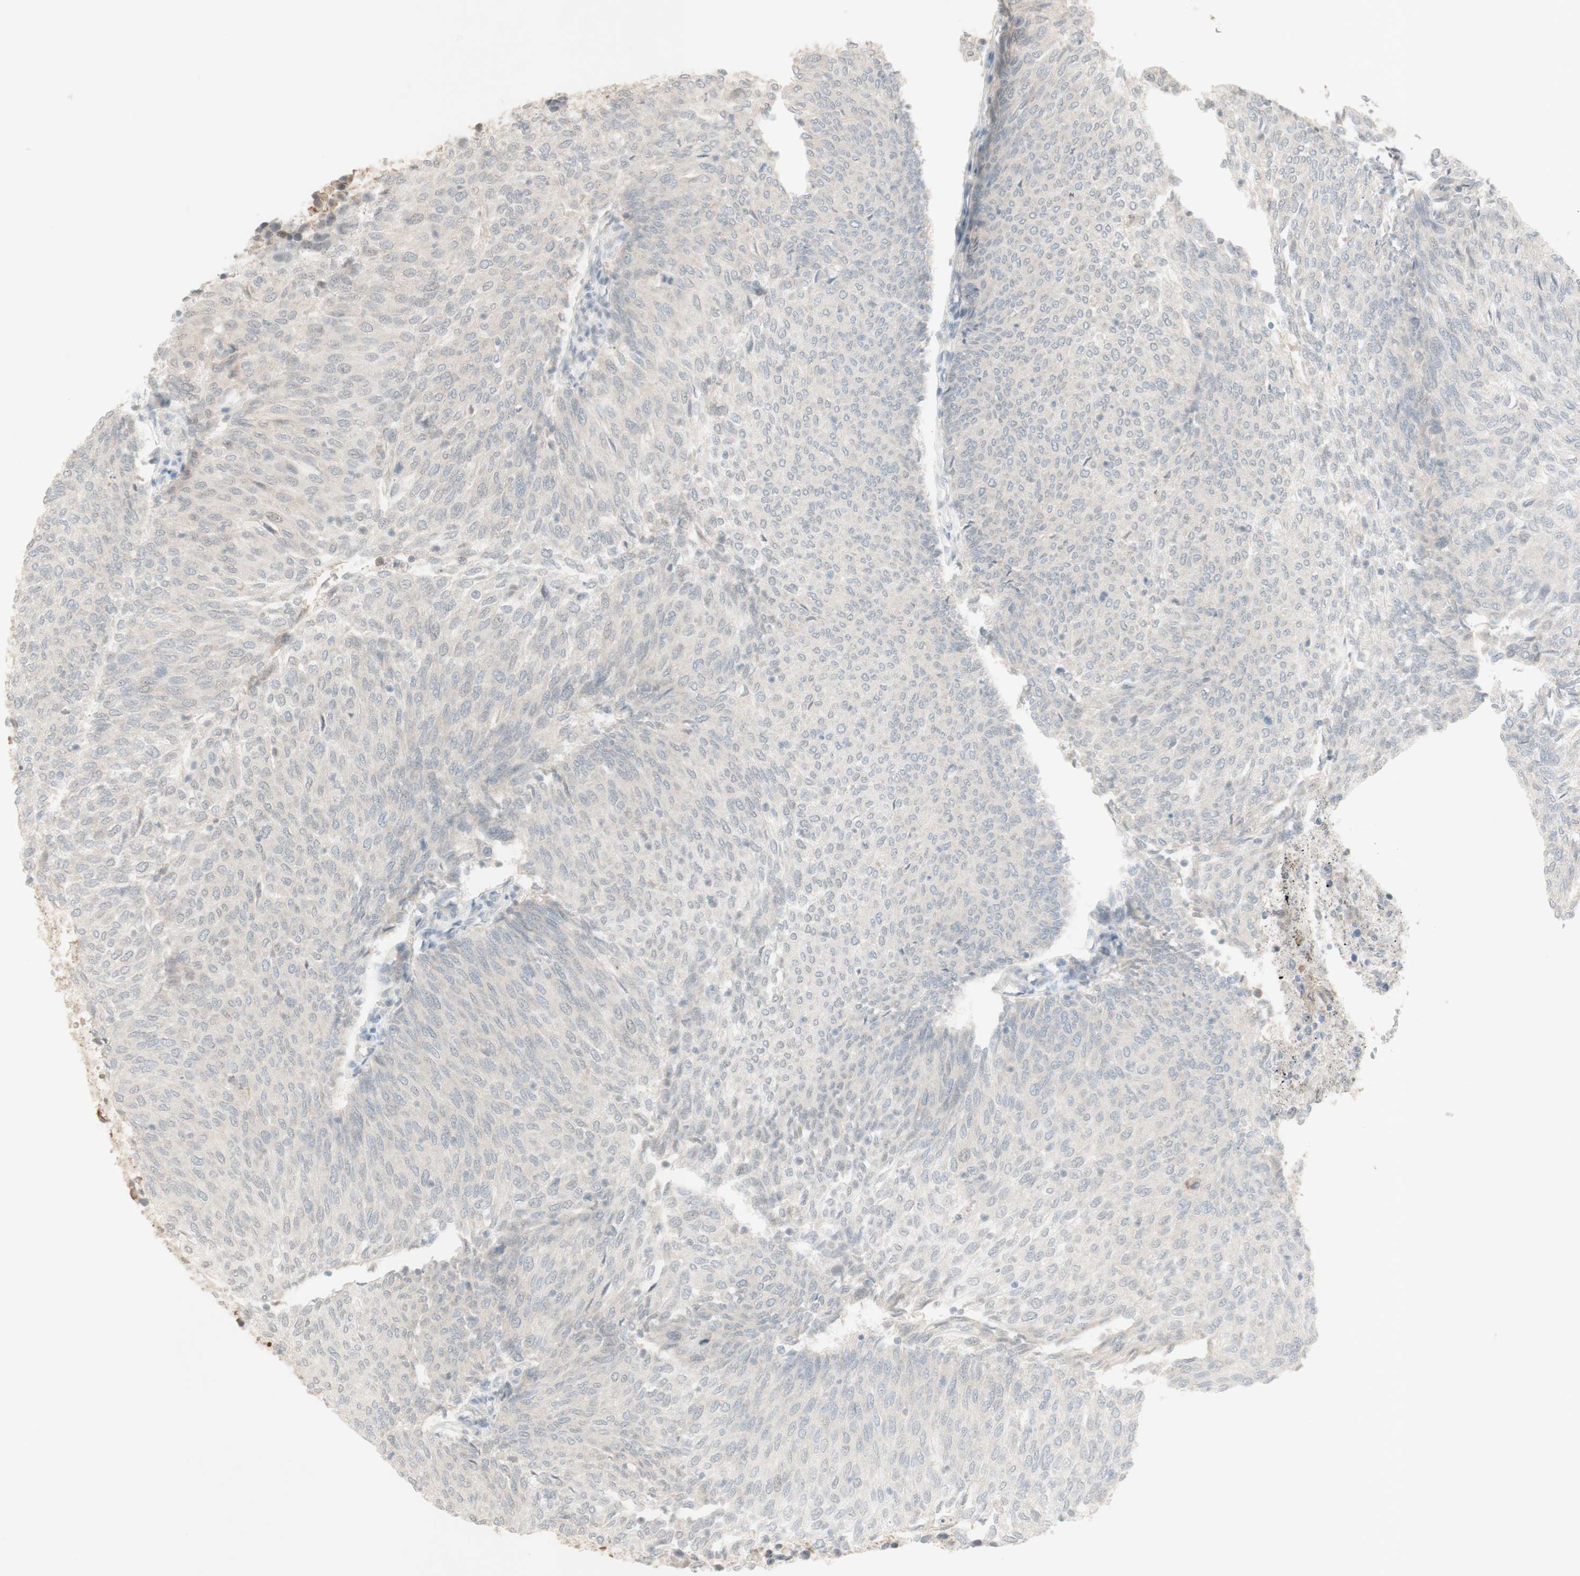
{"staining": {"intensity": "negative", "quantity": "none", "location": "none"}, "tissue": "urothelial cancer", "cell_type": "Tumor cells", "image_type": "cancer", "snomed": [{"axis": "morphology", "description": "Urothelial carcinoma, Low grade"}, {"axis": "topography", "description": "Urinary bladder"}], "caption": "DAB immunohistochemical staining of low-grade urothelial carcinoma exhibits no significant expression in tumor cells.", "gene": "PLCD4", "patient": {"sex": "female", "age": 79}}